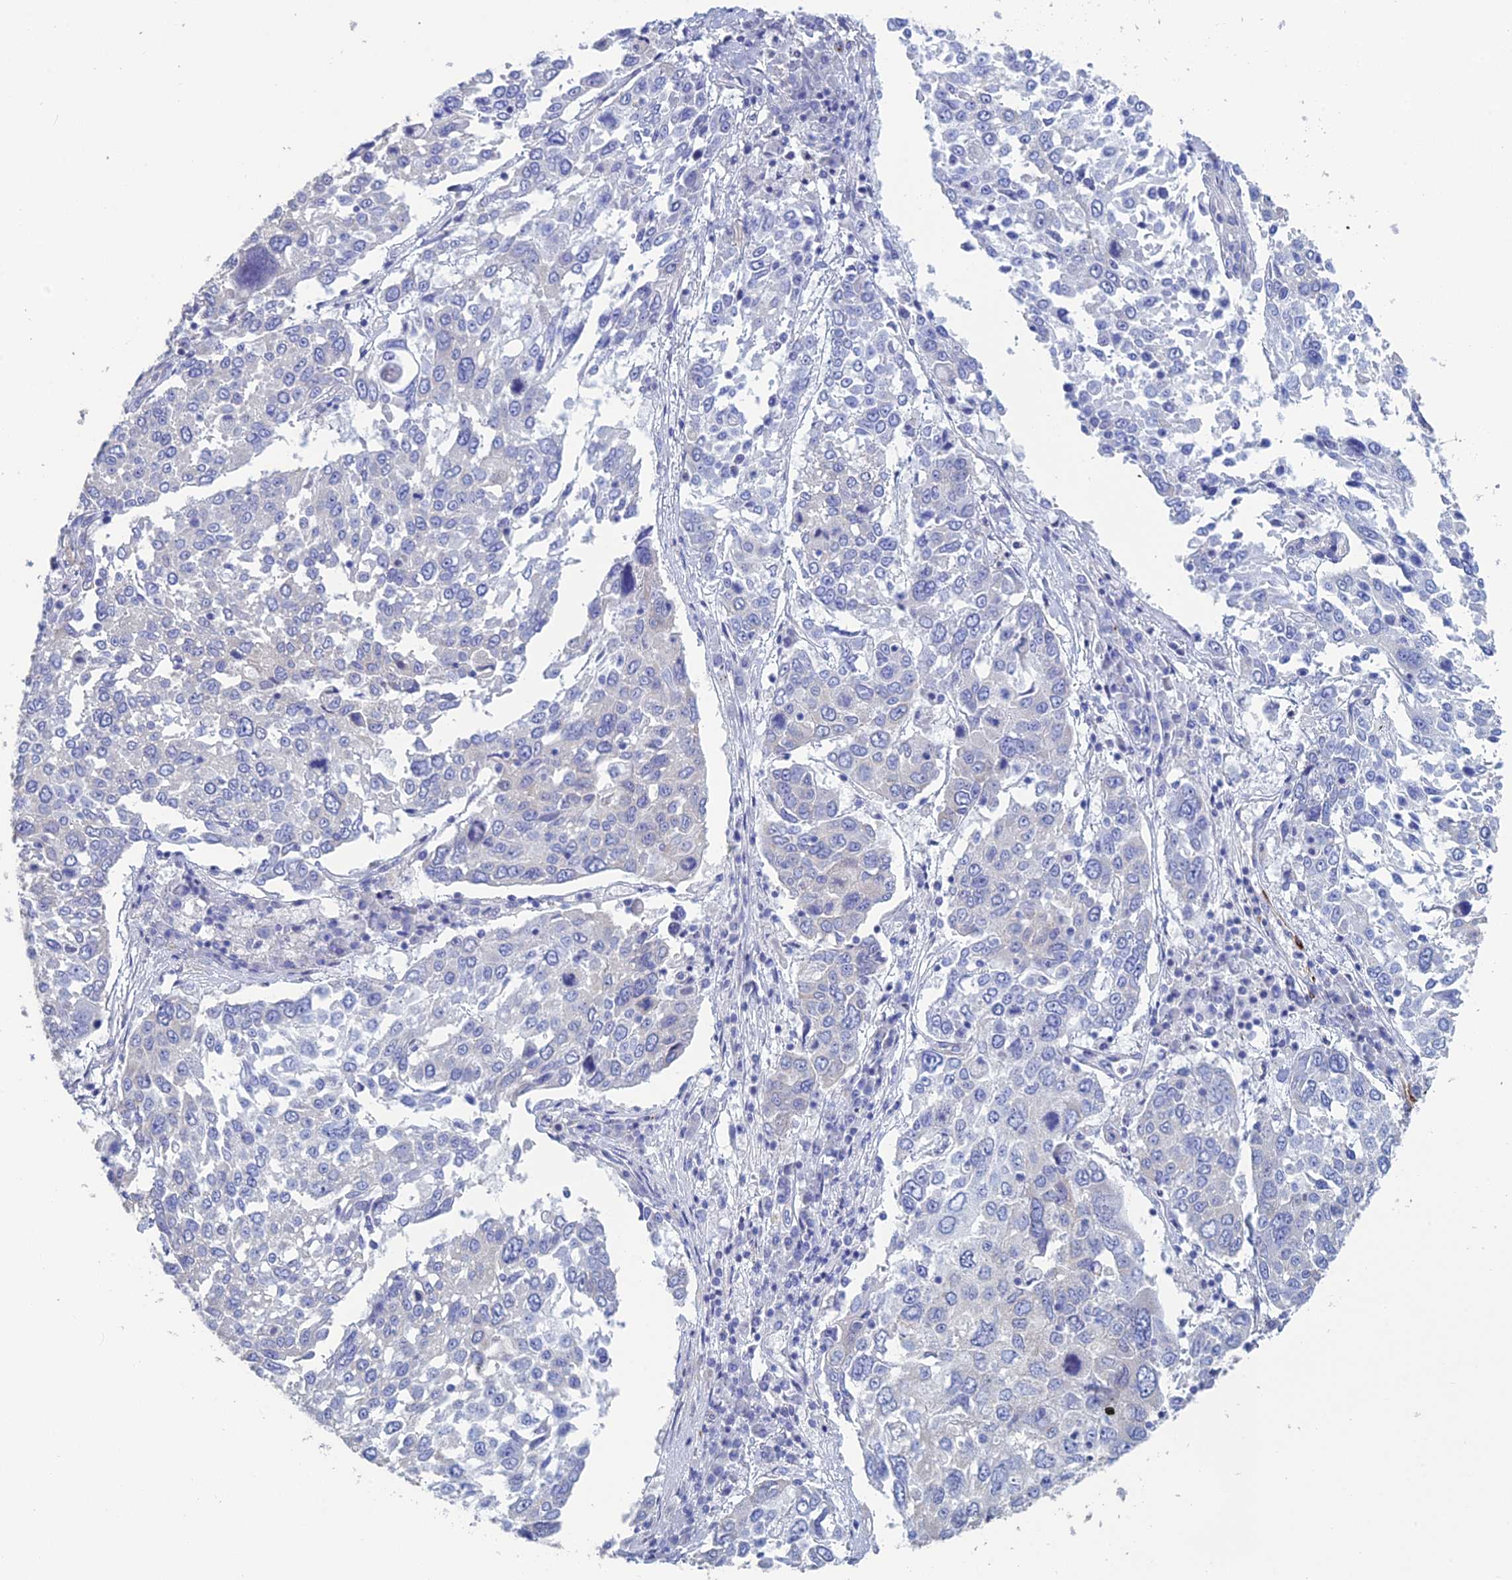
{"staining": {"intensity": "negative", "quantity": "none", "location": "none"}, "tissue": "lung cancer", "cell_type": "Tumor cells", "image_type": "cancer", "snomed": [{"axis": "morphology", "description": "Squamous cell carcinoma, NOS"}, {"axis": "topography", "description": "Lung"}], "caption": "Immunohistochemical staining of lung cancer reveals no significant staining in tumor cells.", "gene": "PCDHA8", "patient": {"sex": "male", "age": 65}}